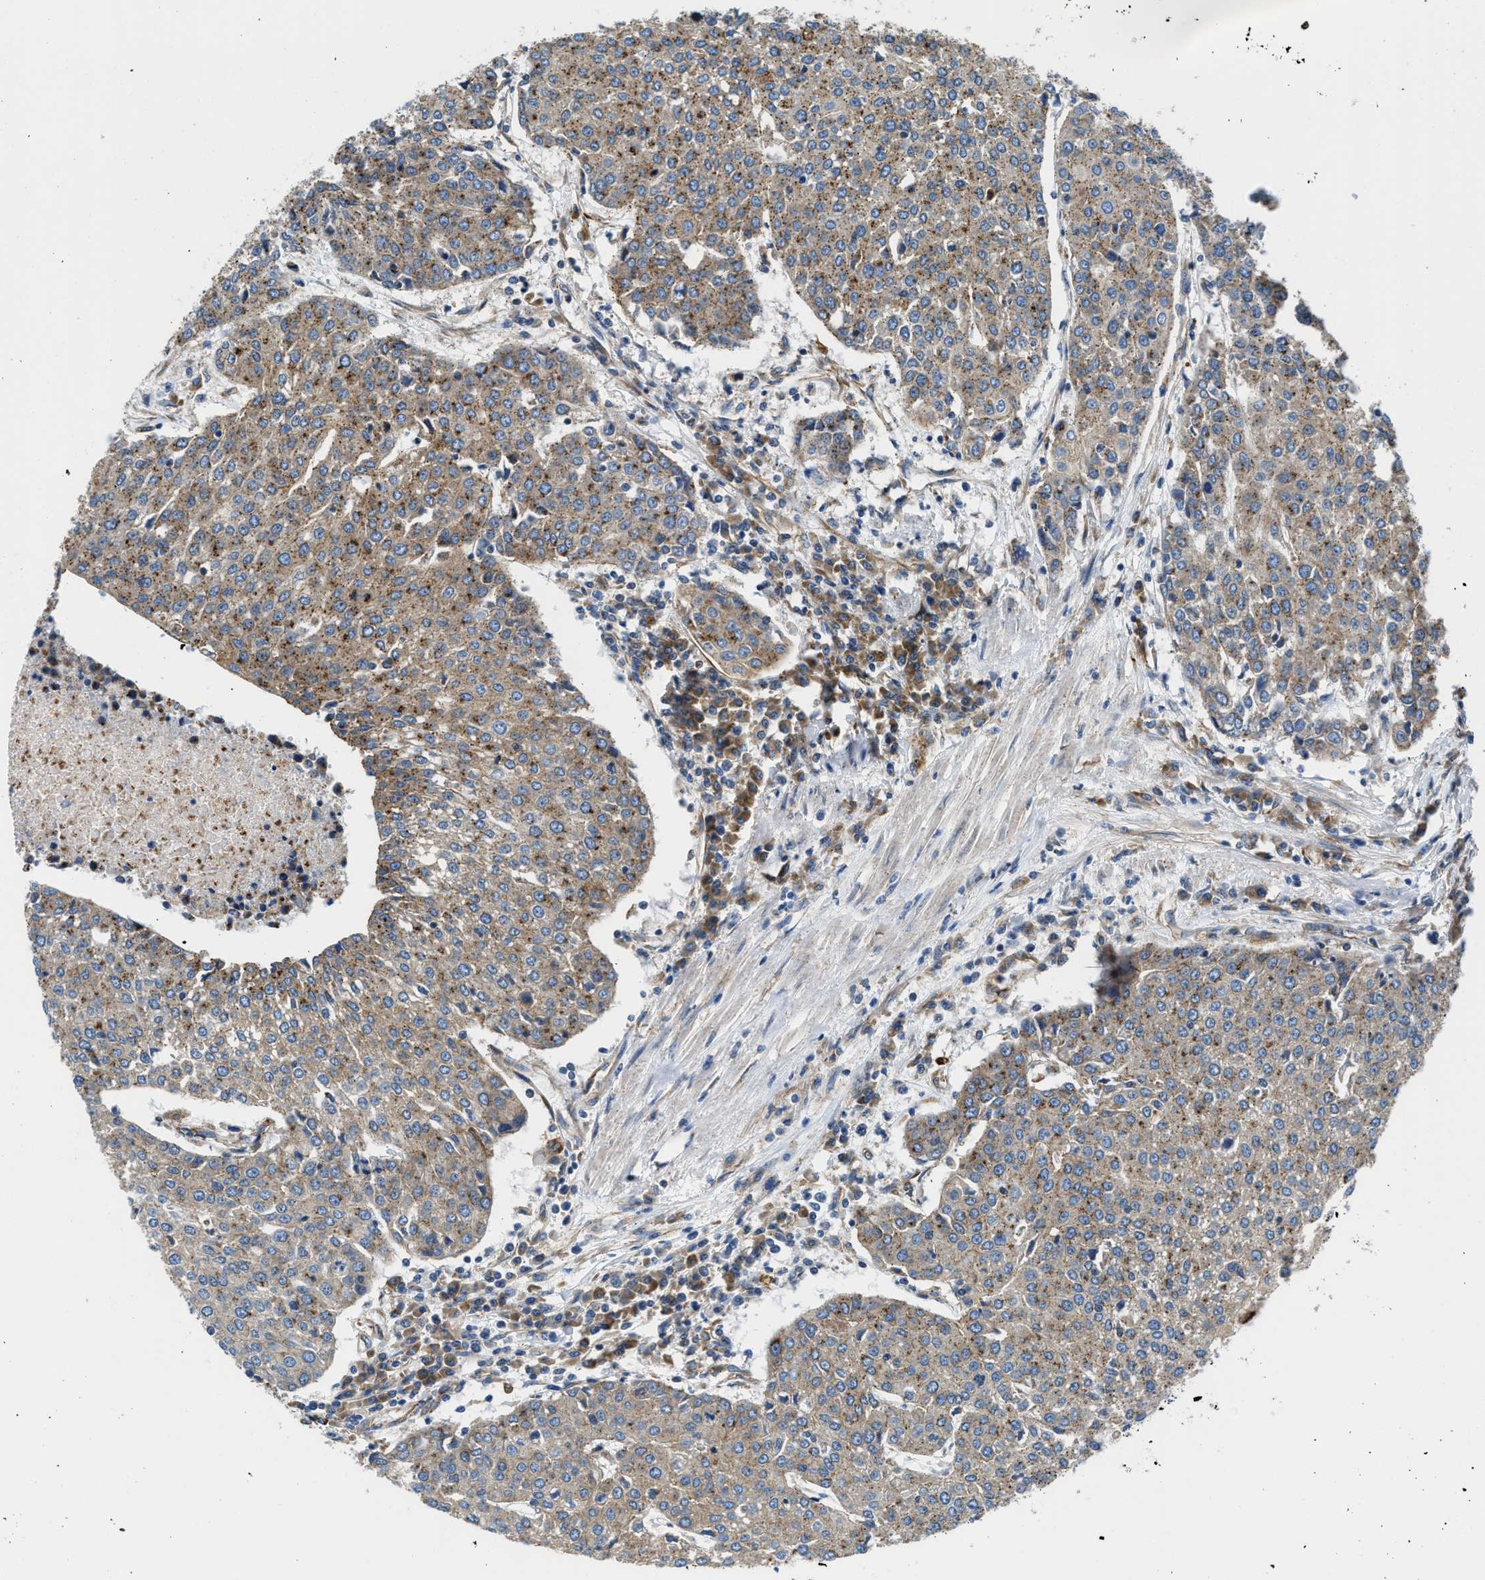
{"staining": {"intensity": "weak", "quantity": ">75%", "location": "cytoplasmic/membranous"}, "tissue": "urothelial cancer", "cell_type": "Tumor cells", "image_type": "cancer", "snomed": [{"axis": "morphology", "description": "Urothelial carcinoma, High grade"}, {"axis": "topography", "description": "Urinary bladder"}], "caption": "Protein expression analysis of urothelial cancer displays weak cytoplasmic/membranous staining in about >75% of tumor cells. (IHC, brightfield microscopy, high magnification).", "gene": "HSD17B12", "patient": {"sex": "female", "age": 85}}